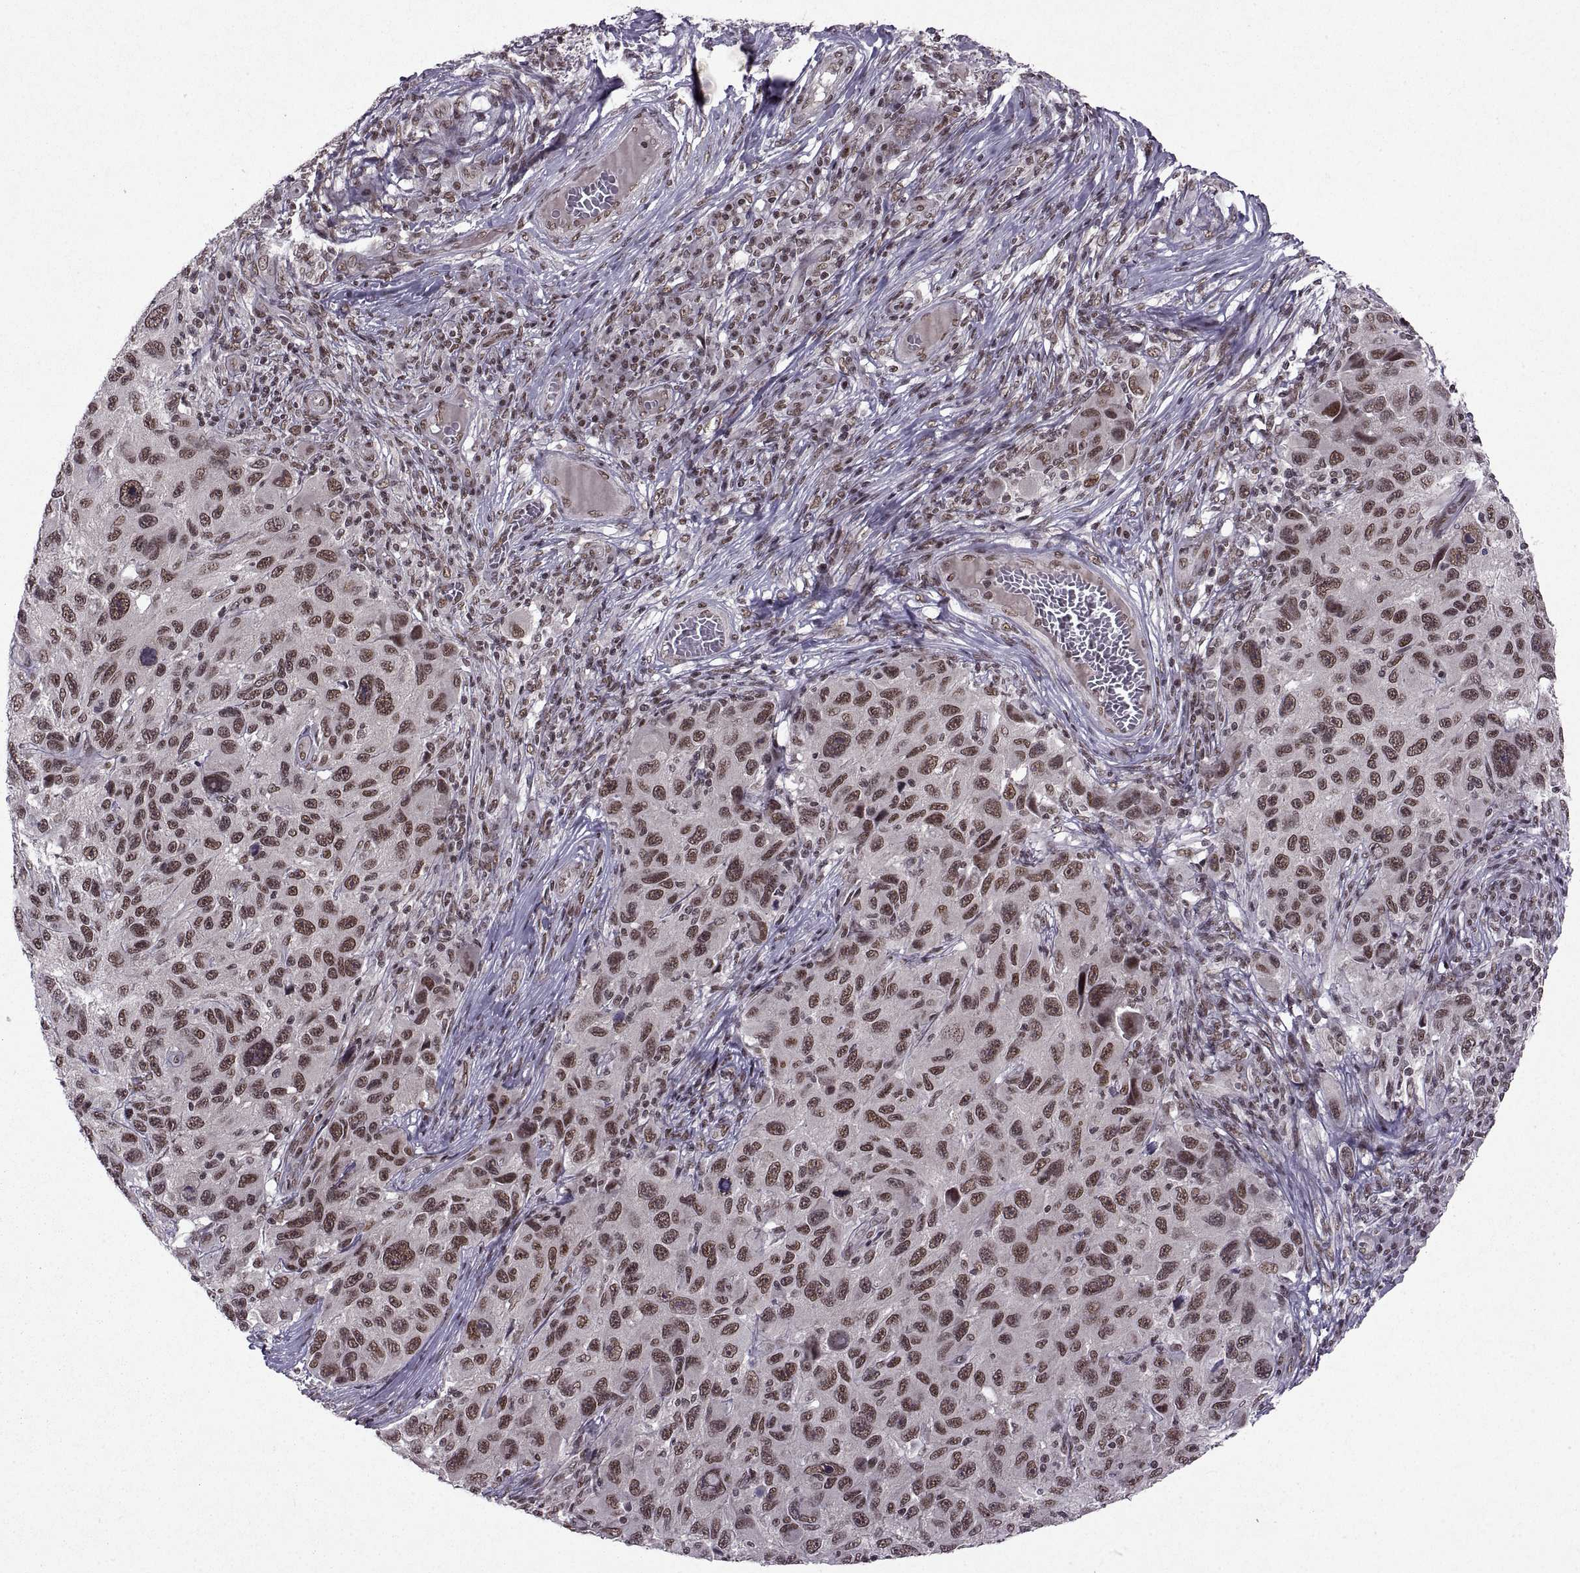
{"staining": {"intensity": "moderate", "quantity": ">75%", "location": "nuclear"}, "tissue": "melanoma", "cell_type": "Tumor cells", "image_type": "cancer", "snomed": [{"axis": "morphology", "description": "Malignant melanoma, NOS"}, {"axis": "topography", "description": "Skin"}], "caption": "Immunohistochemistry of melanoma exhibits medium levels of moderate nuclear expression in about >75% of tumor cells.", "gene": "MT1E", "patient": {"sex": "male", "age": 53}}